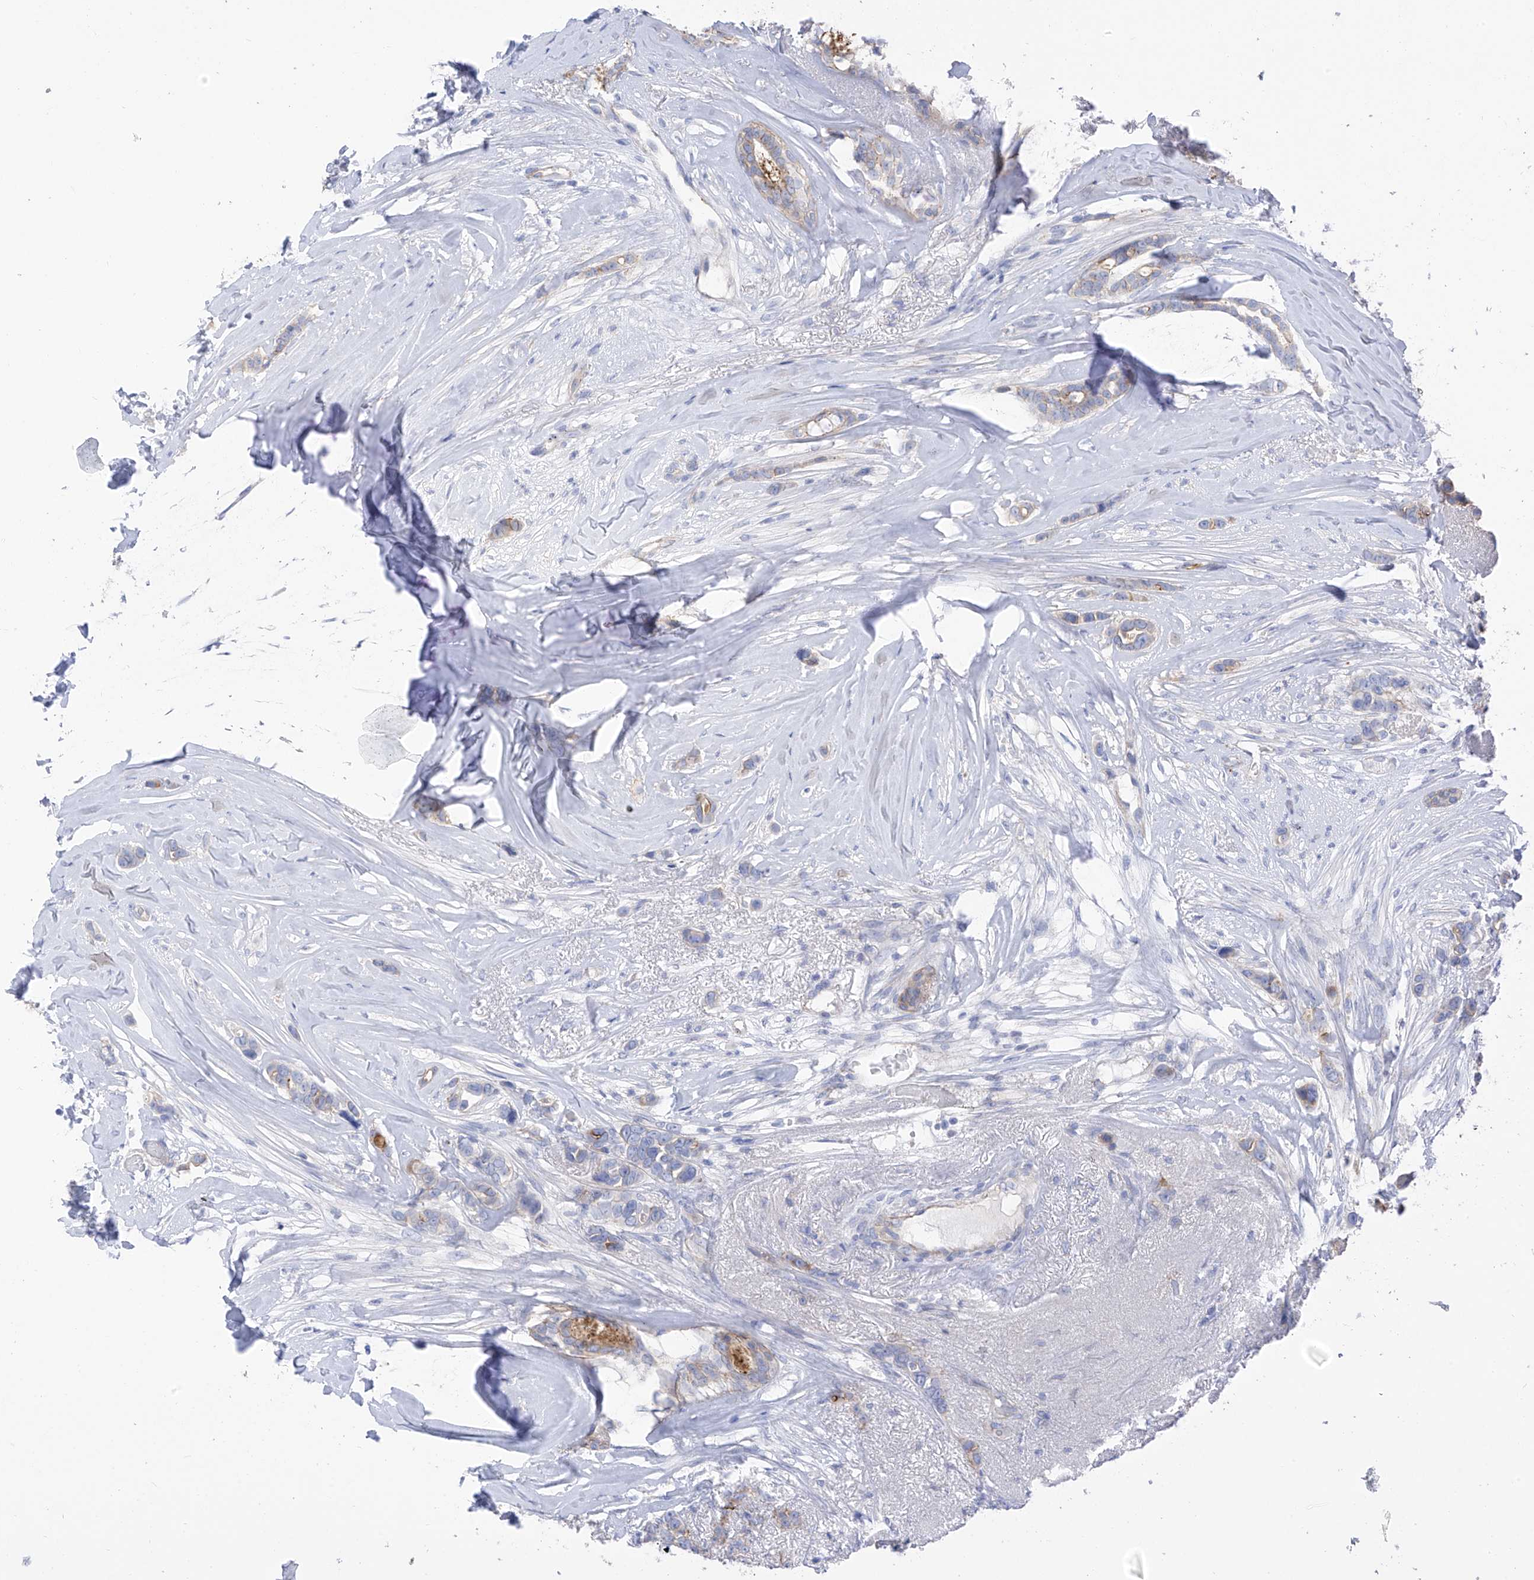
{"staining": {"intensity": "weak", "quantity": "<25%", "location": "cytoplasmic/membranous"}, "tissue": "breast cancer", "cell_type": "Tumor cells", "image_type": "cancer", "snomed": [{"axis": "morphology", "description": "Lobular carcinoma"}, {"axis": "topography", "description": "Breast"}], "caption": "High power microscopy micrograph of an IHC photomicrograph of breast cancer, revealing no significant staining in tumor cells.", "gene": "ITGA9", "patient": {"sex": "female", "age": 51}}